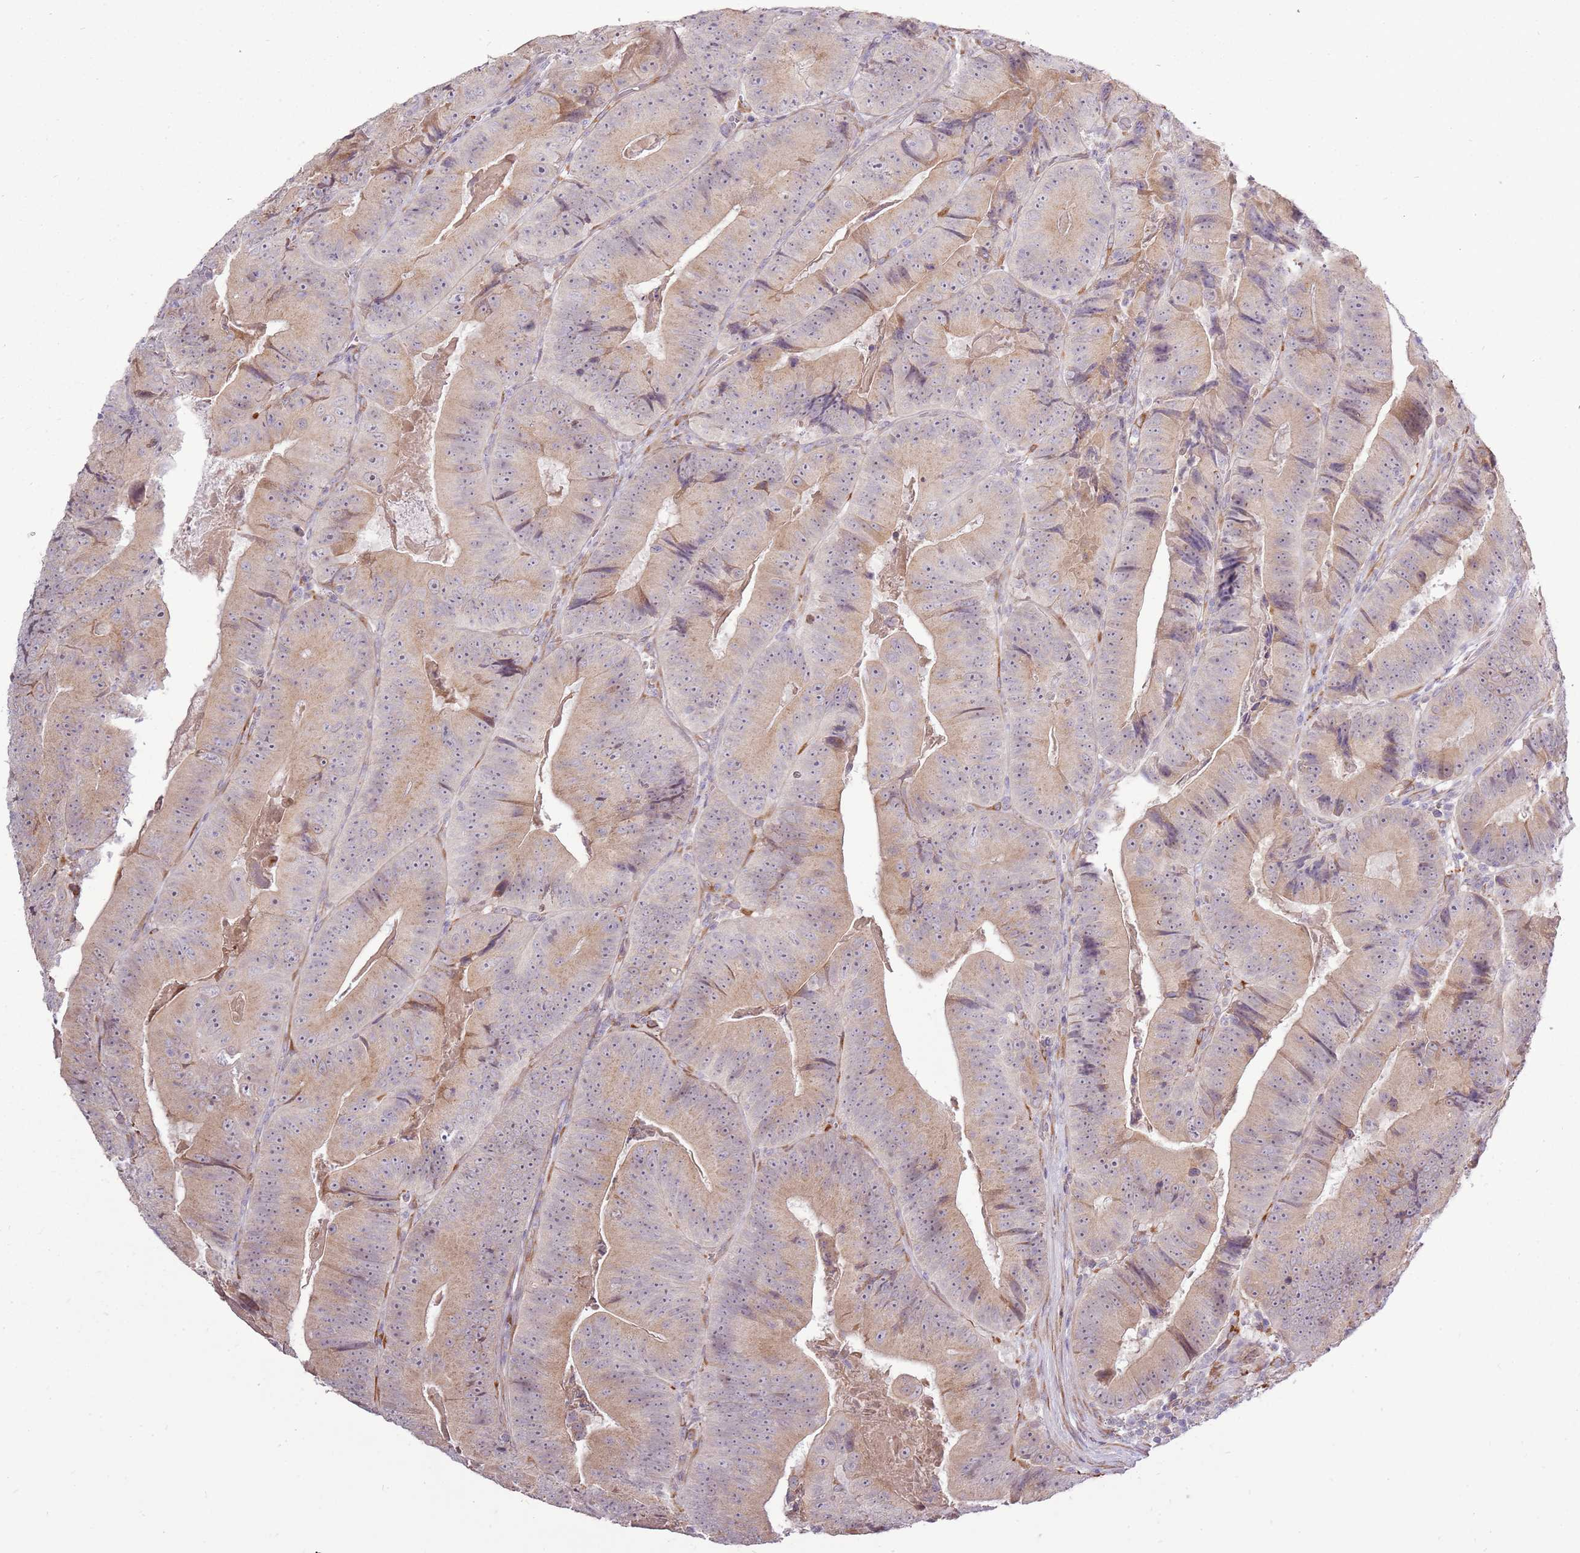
{"staining": {"intensity": "moderate", "quantity": "25%-75%", "location": "cytoplasmic/membranous"}, "tissue": "colorectal cancer", "cell_type": "Tumor cells", "image_type": "cancer", "snomed": [{"axis": "morphology", "description": "Adenocarcinoma, NOS"}, {"axis": "topography", "description": "Colon"}], "caption": "Immunohistochemistry (IHC) (DAB) staining of human colorectal cancer (adenocarcinoma) shows moderate cytoplasmic/membranous protein positivity in about 25%-75% of tumor cells.", "gene": "UGGT2", "patient": {"sex": "female", "age": 86}}